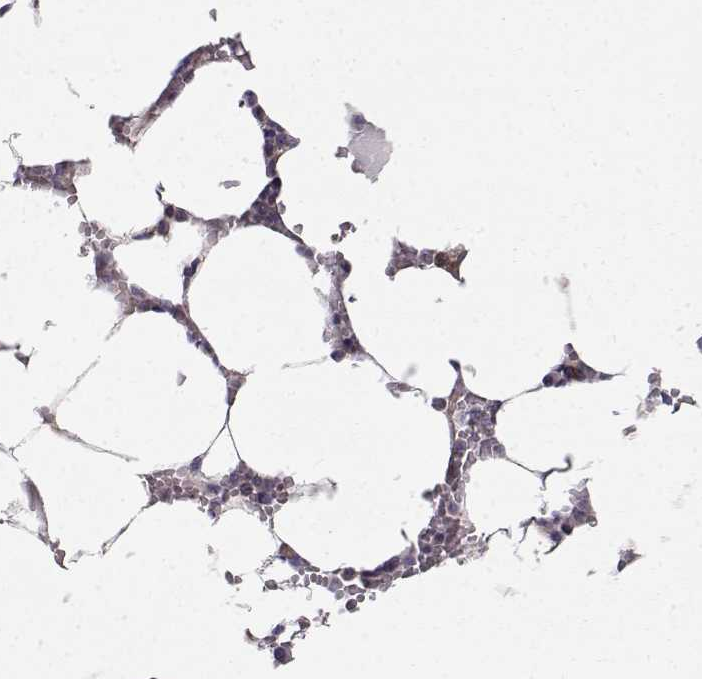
{"staining": {"intensity": "weak", "quantity": "<25%", "location": "cytoplasmic/membranous"}, "tissue": "bone marrow", "cell_type": "Hematopoietic cells", "image_type": "normal", "snomed": [{"axis": "morphology", "description": "Normal tissue, NOS"}, {"axis": "topography", "description": "Bone marrow"}], "caption": "High magnification brightfield microscopy of normal bone marrow stained with DAB (brown) and counterstained with hematoxylin (blue): hematopoietic cells show no significant expression. Brightfield microscopy of immunohistochemistry (IHC) stained with DAB (3,3'-diaminobenzidine) (brown) and hematoxylin (blue), captured at high magnification.", "gene": "PAIP1", "patient": {"sex": "female", "age": 52}}